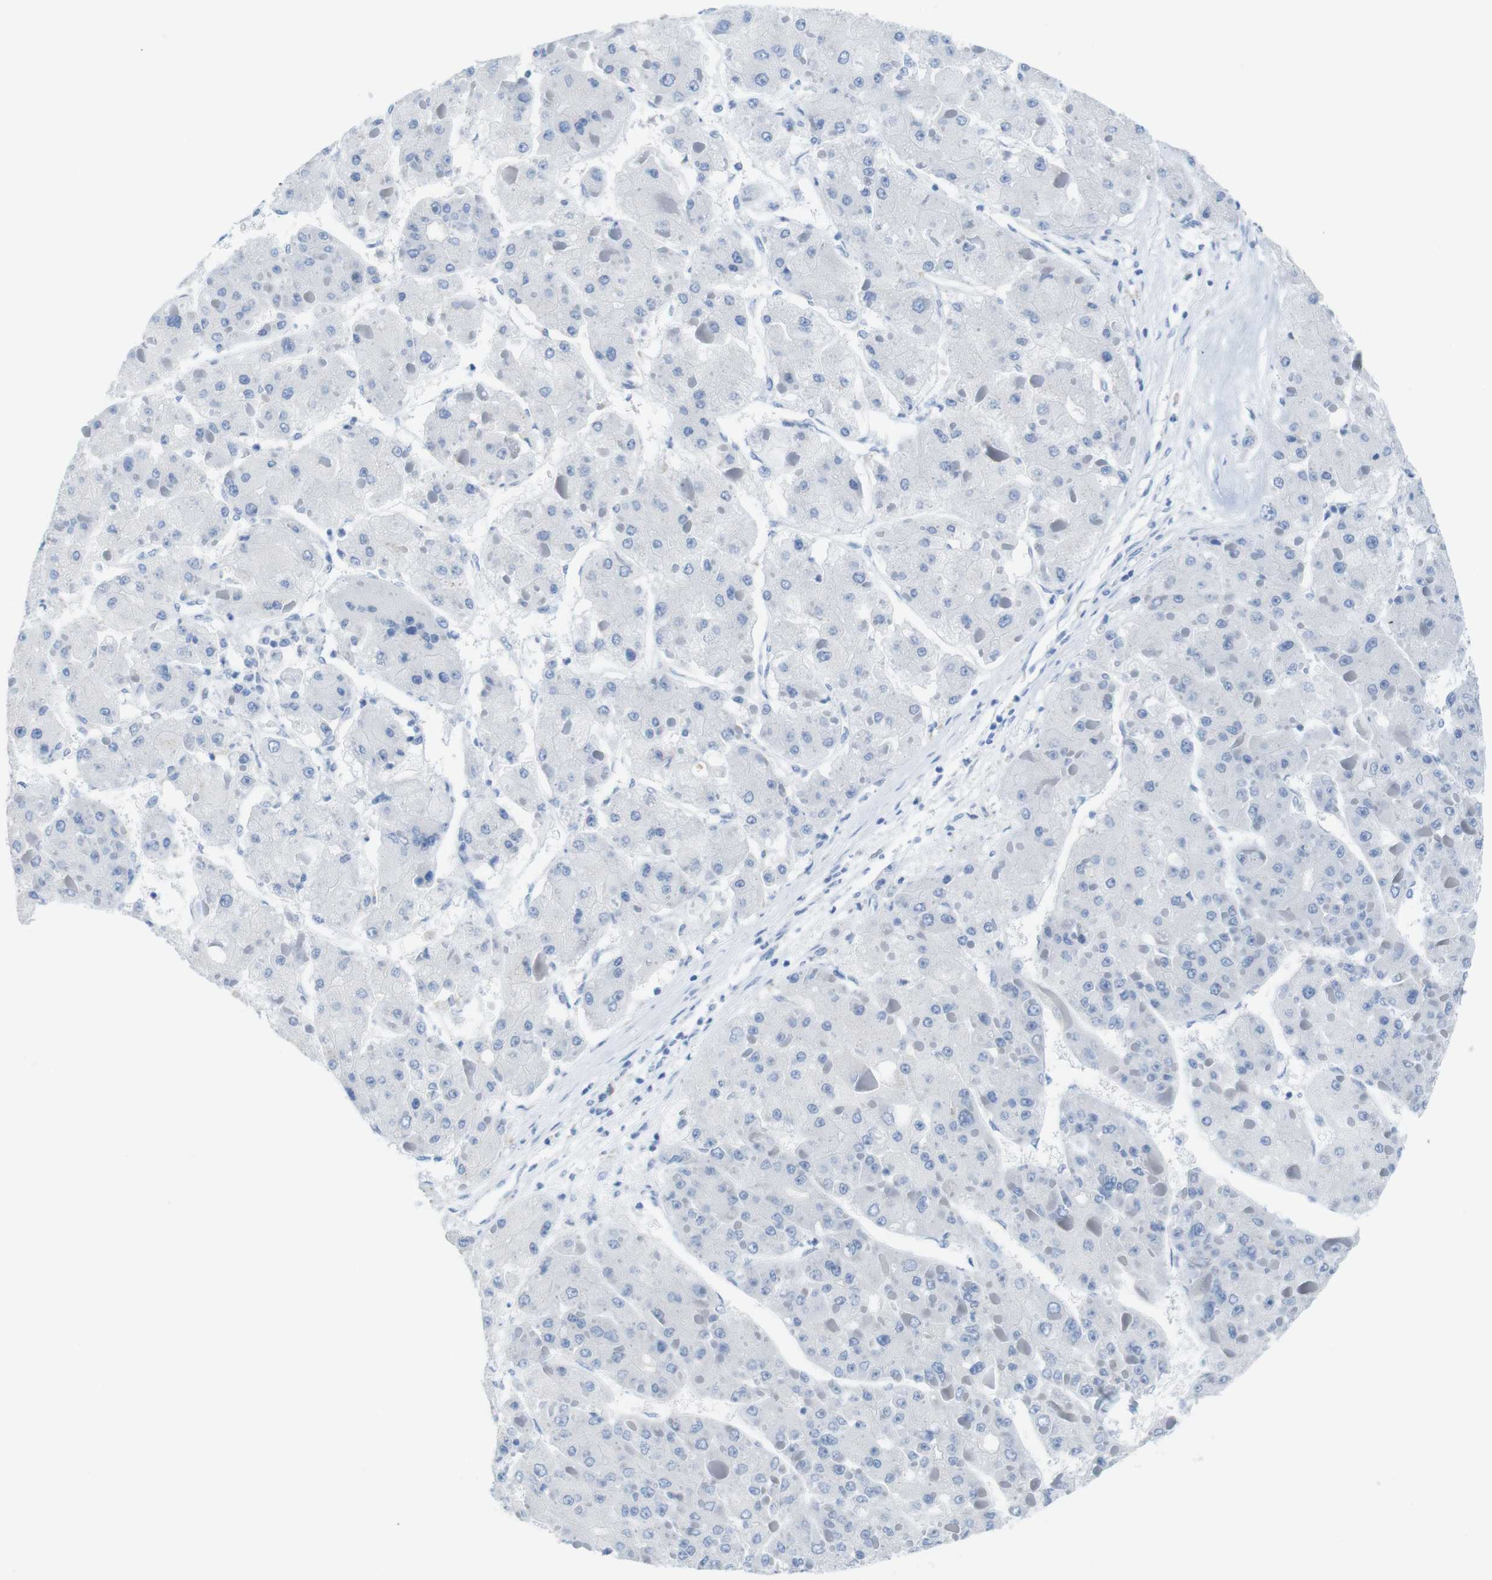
{"staining": {"intensity": "negative", "quantity": "none", "location": "none"}, "tissue": "liver cancer", "cell_type": "Tumor cells", "image_type": "cancer", "snomed": [{"axis": "morphology", "description": "Carcinoma, Hepatocellular, NOS"}, {"axis": "topography", "description": "Liver"}], "caption": "This is a micrograph of immunohistochemistry staining of liver hepatocellular carcinoma, which shows no positivity in tumor cells.", "gene": "OPN1SW", "patient": {"sex": "female", "age": 73}}